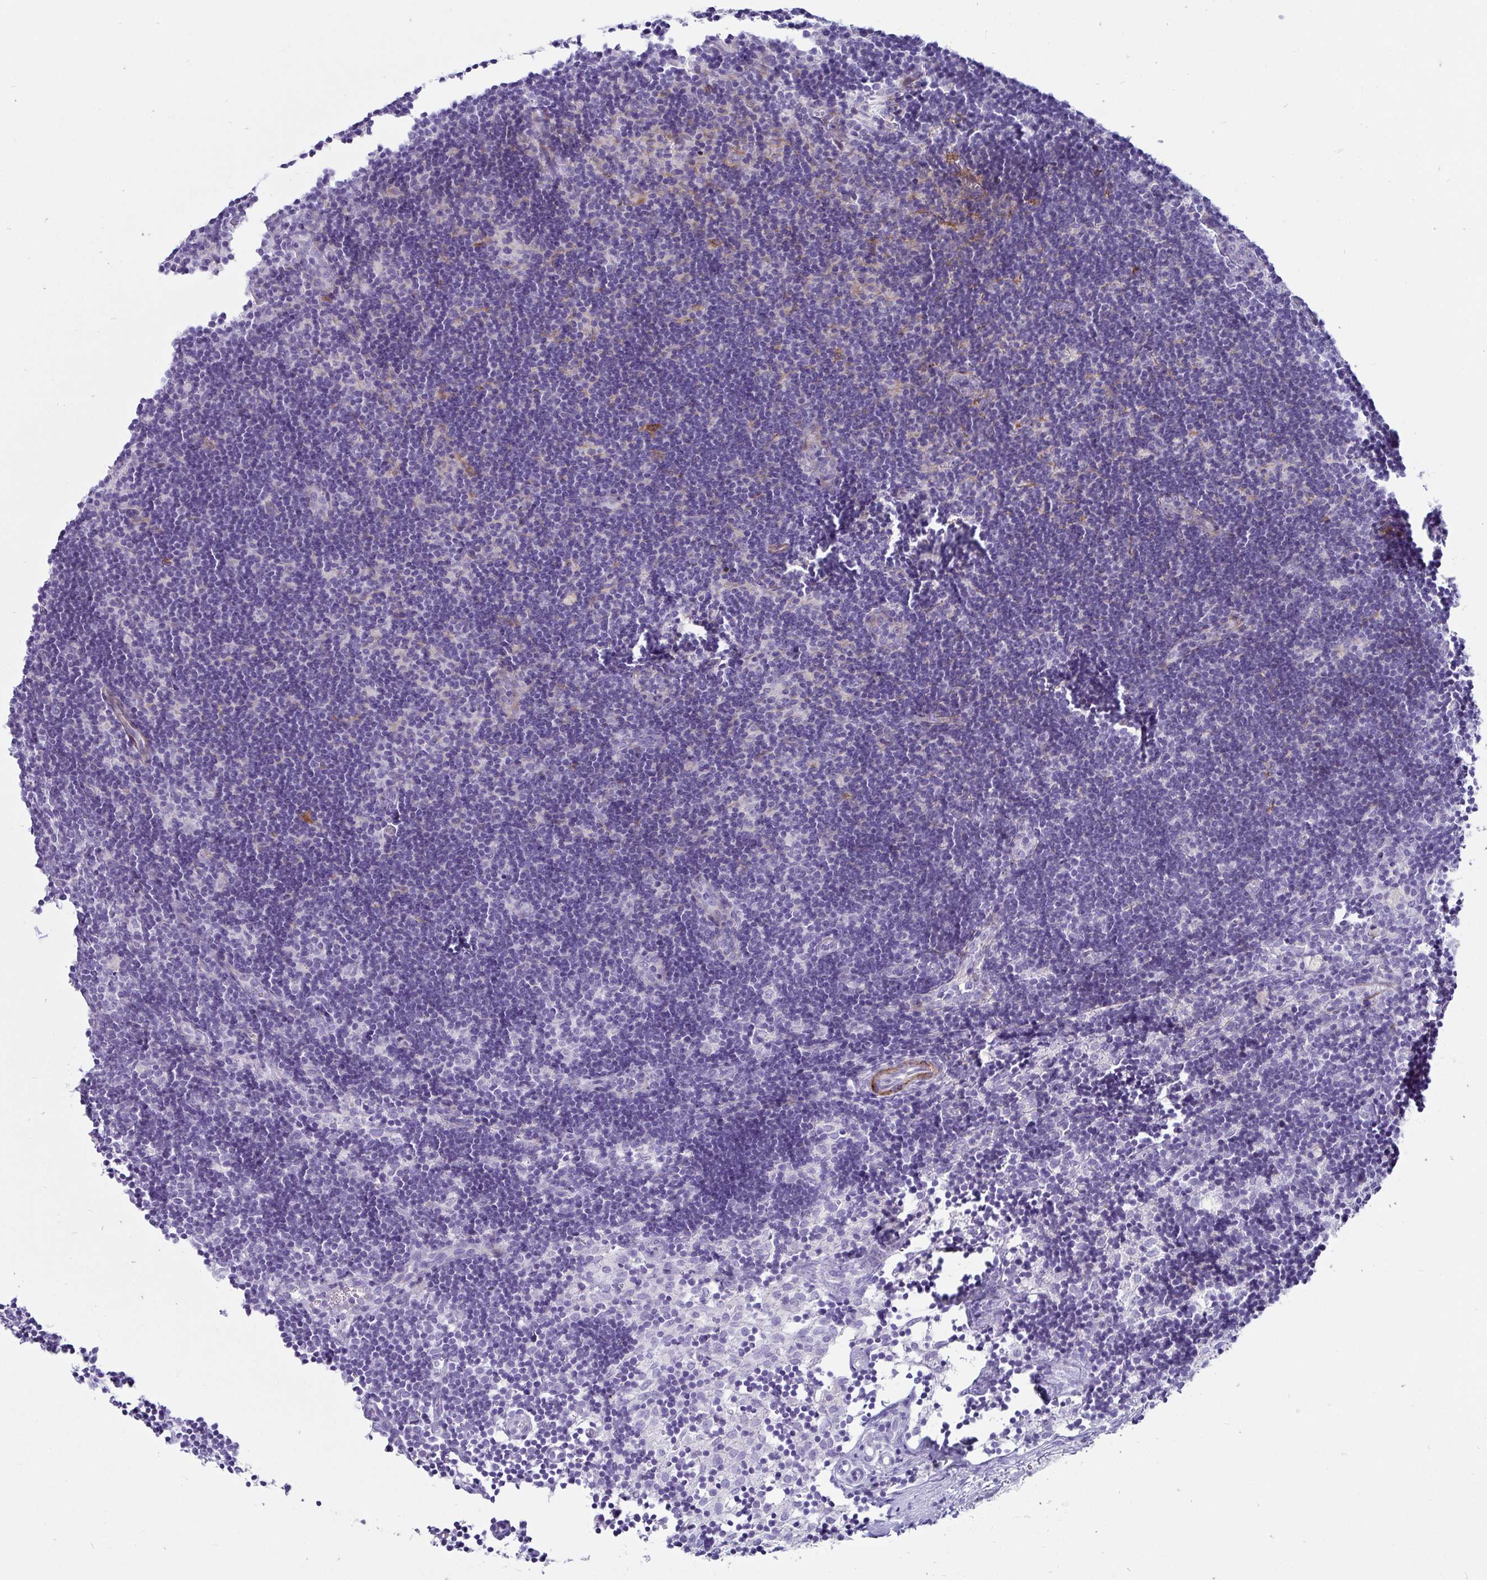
{"staining": {"intensity": "negative", "quantity": "none", "location": "none"}, "tissue": "lymph node", "cell_type": "Germinal center cells", "image_type": "normal", "snomed": [{"axis": "morphology", "description": "Normal tissue, NOS"}, {"axis": "topography", "description": "Lymph node"}], "caption": "Immunohistochemistry (IHC) of benign lymph node shows no expression in germinal center cells. Brightfield microscopy of immunohistochemistry stained with DAB (brown) and hematoxylin (blue), captured at high magnification.", "gene": "GRXCR2", "patient": {"sex": "female", "age": 31}}